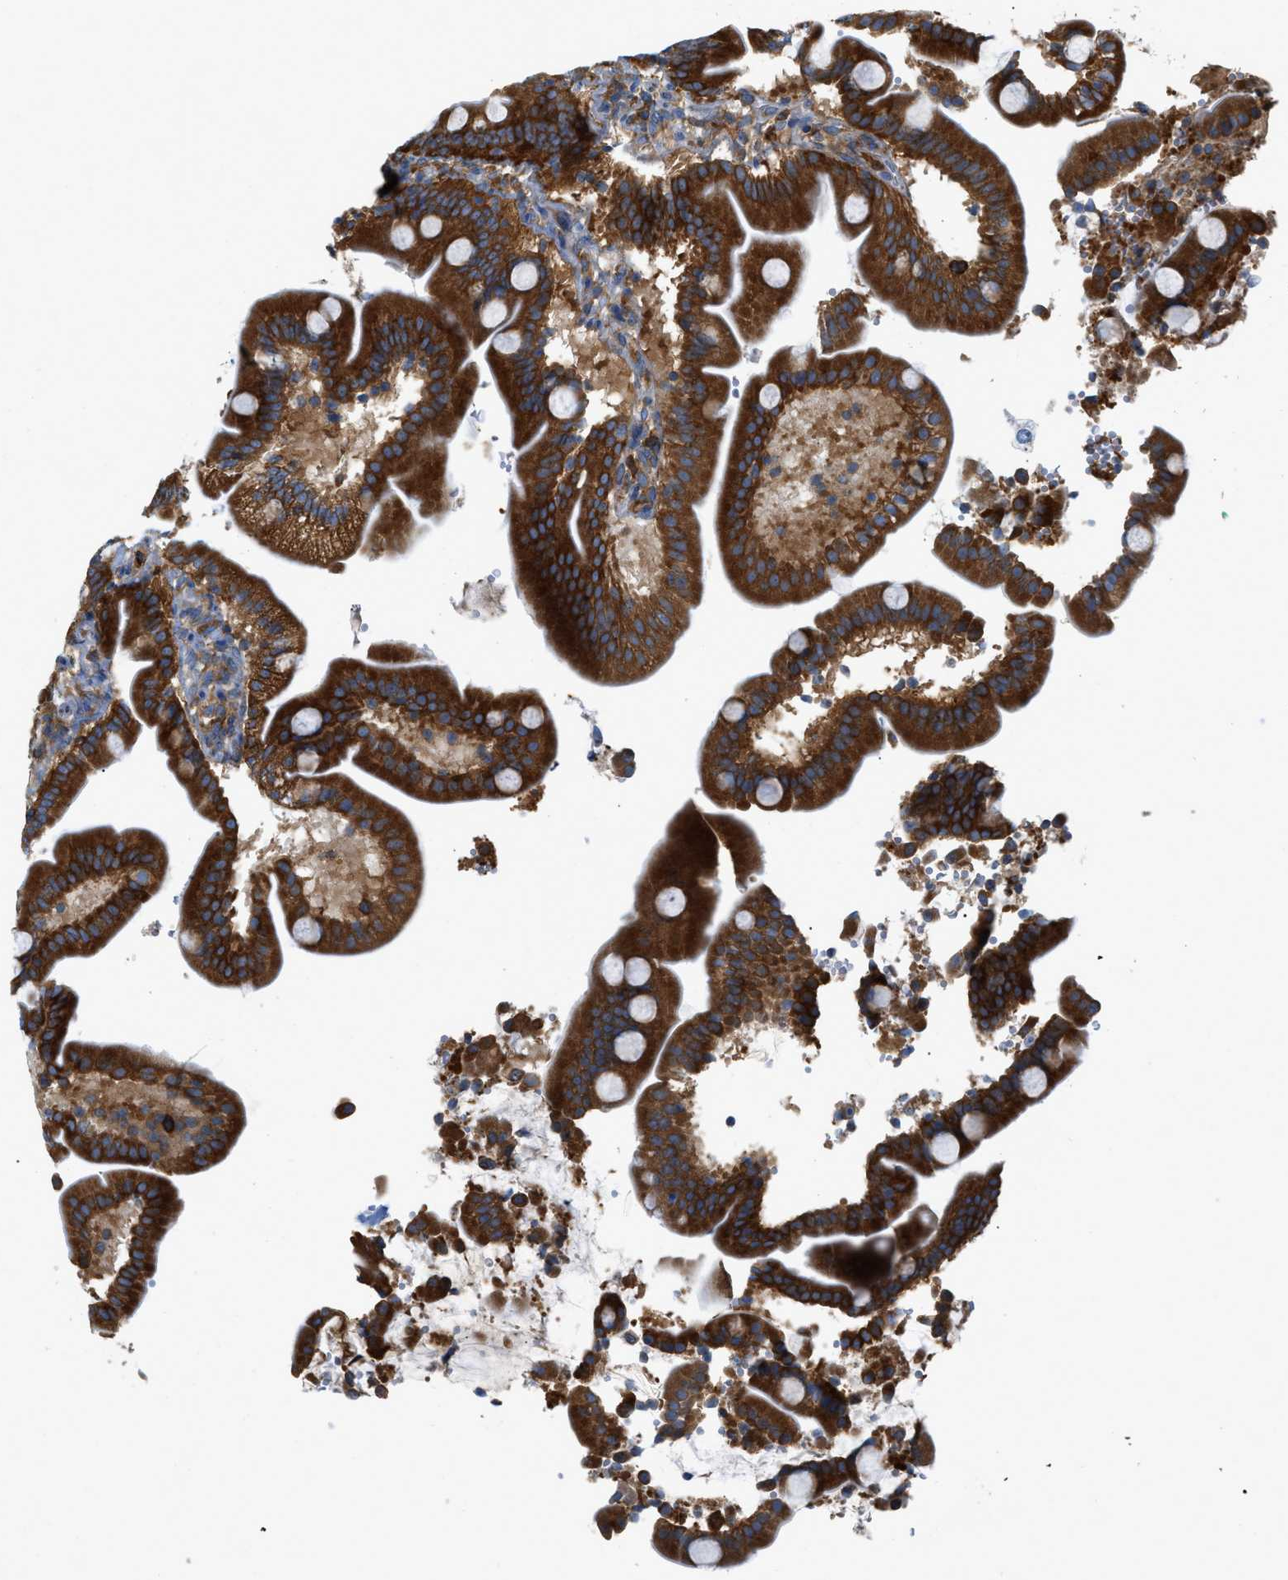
{"staining": {"intensity": "strong", "quantity": ">75%", "location": "cytoplasmic/membranous"}, "tissue": "duodenum", "cell_type": "Glandular cells", "image_type": "normal", "snomed": [{"axis": "morphology", "description": "Normal tissue, NOS"}, {"axis": "topography", "description": "Duodenum"}], "caption": "Protein staining by IHC demonstrates strong cytoplasmic/membranous positivity in approximately >75% of glandular cells in benign duodenum. (DAB (3,3'-diaminobenzidine) IHC with brightfield microscopy, high magnification).", "gene": "GPAT4", "patient": {"sex": "male", "age": 54}}